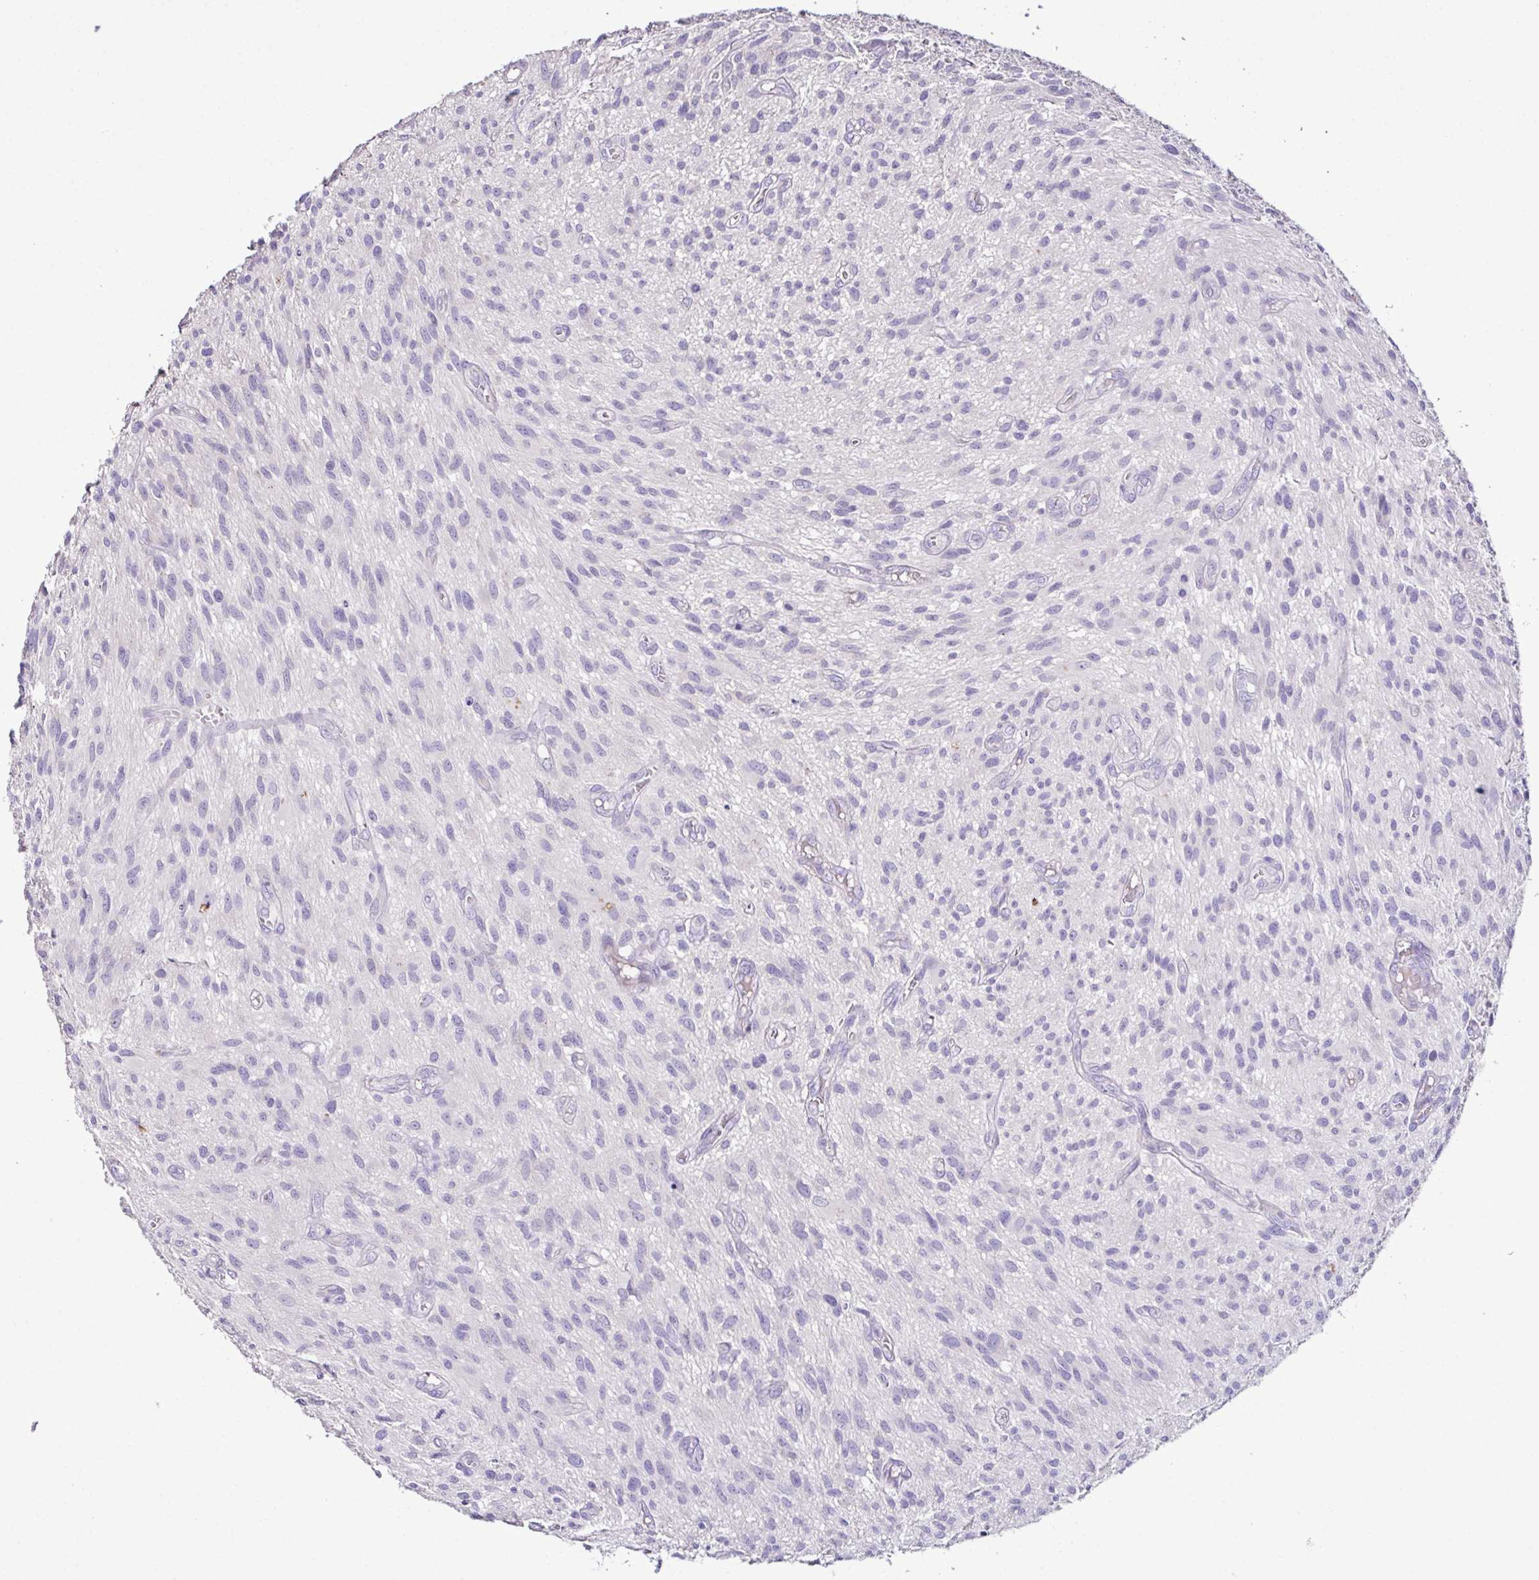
{"staining": {"intensity": "negative", "quantity": "none", "location": "none"}, "tissue": "glioma", "cell_type": "Tumor cells", "image_type": "cancer", "snomed": [{"axis": "morphology", "description": "Glioma, malignant, High grade"}, {"axis": "topography", "description": "Brain"}], "caption": "Immunohistochemistry of human glioma shows no staining in tumor cells.", "gene": "MARCO", "patient": {"sex": "male", "age": 75}}